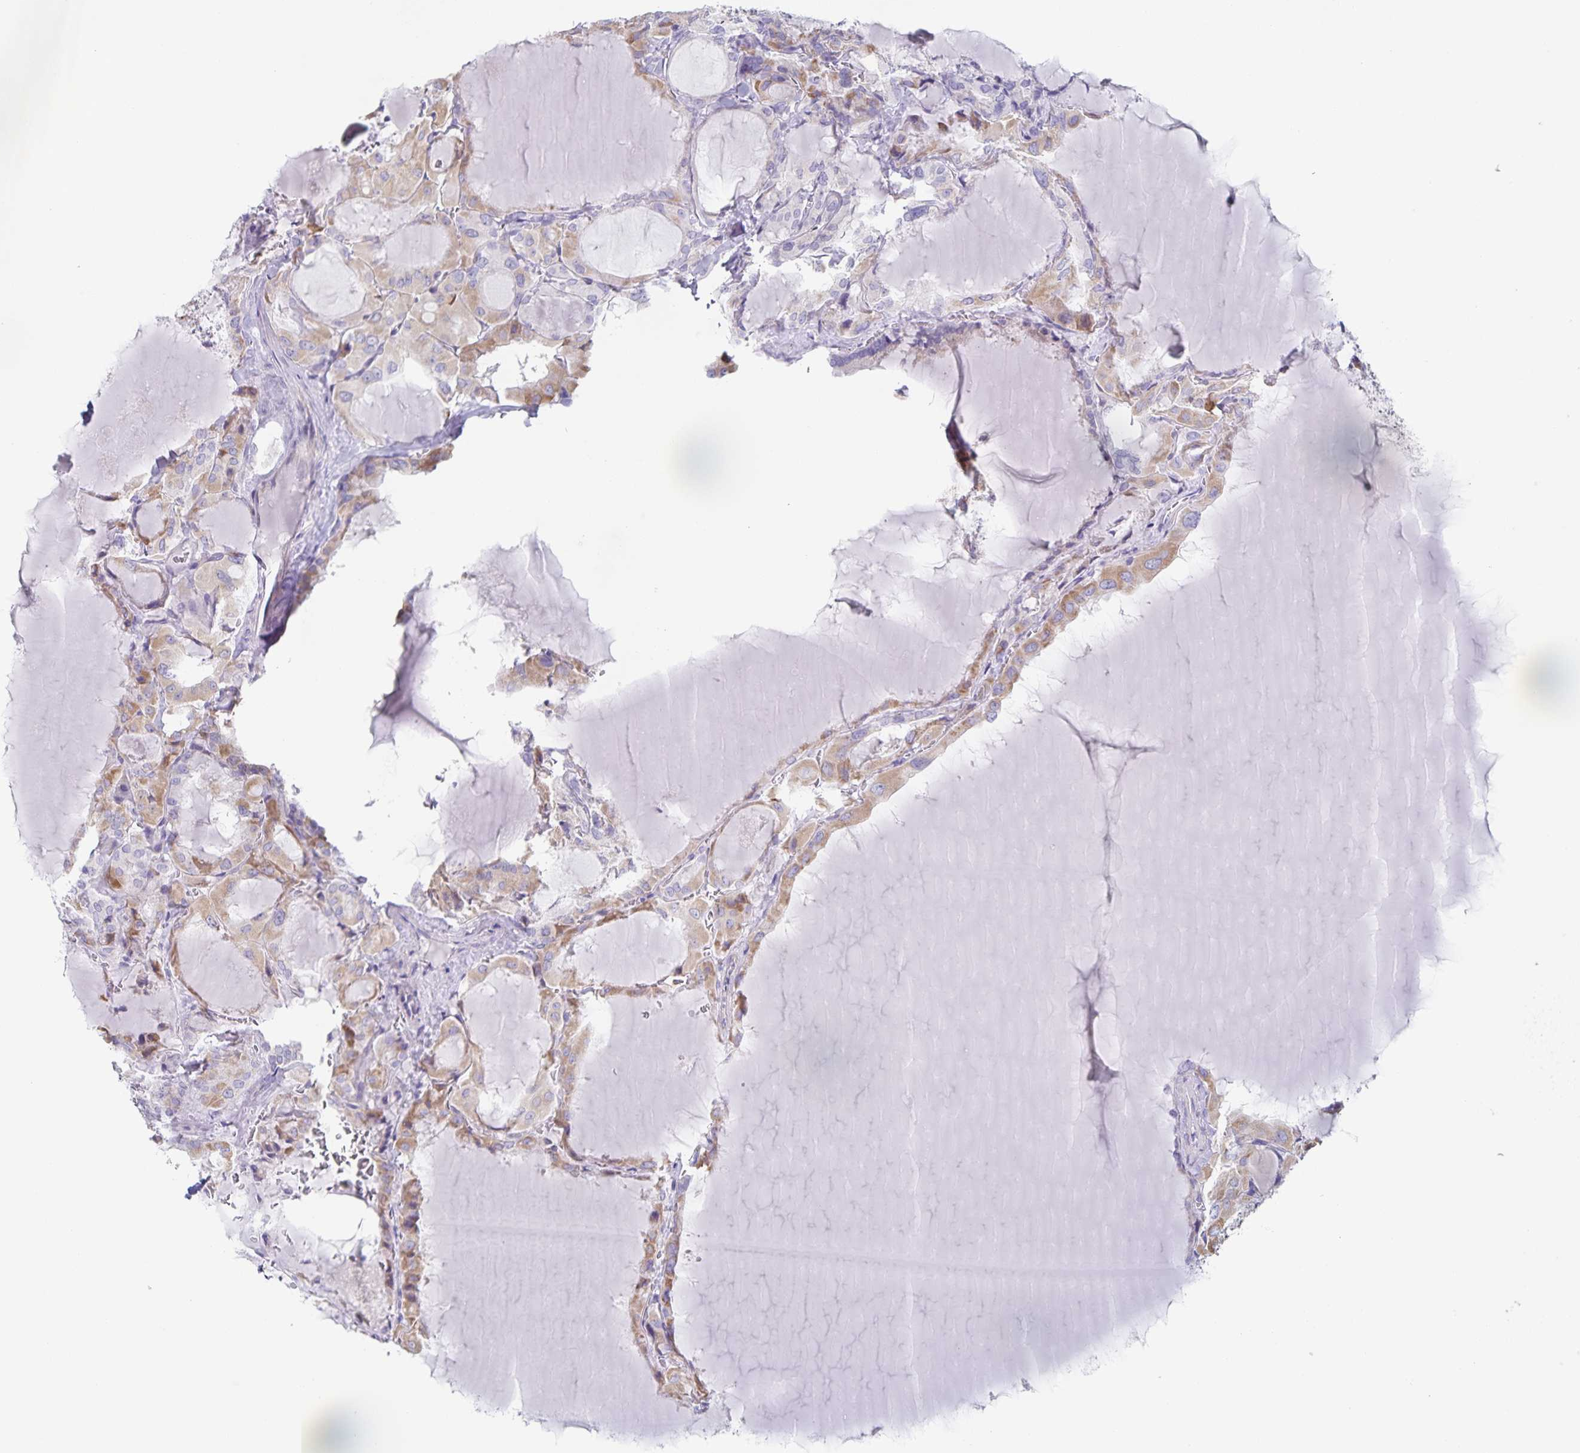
{"staining": {"intensity": "moderate", "quantity": "25%-75%", "location": "cytoplasmic/membranous"}, "tissue": "thyroid cancer", "cell_type": "Tumor cells", "image_type": "cancer", "snomed": [{"axis": "morphology", "description": "Papillary adenocarcinoma, NOS"}, {"axis": "topography", "description": "Thyroid gland"}], "caption": "Moderate cytoplasmic/membranous positivity for a protein is present in approximately 25%-75% of tumor cells of thyroid cancer (papillary adenocarcinoma) using immunohistochemistry.", "gene": "CENPH", "patient": {"sex": "male", "age": 87}}